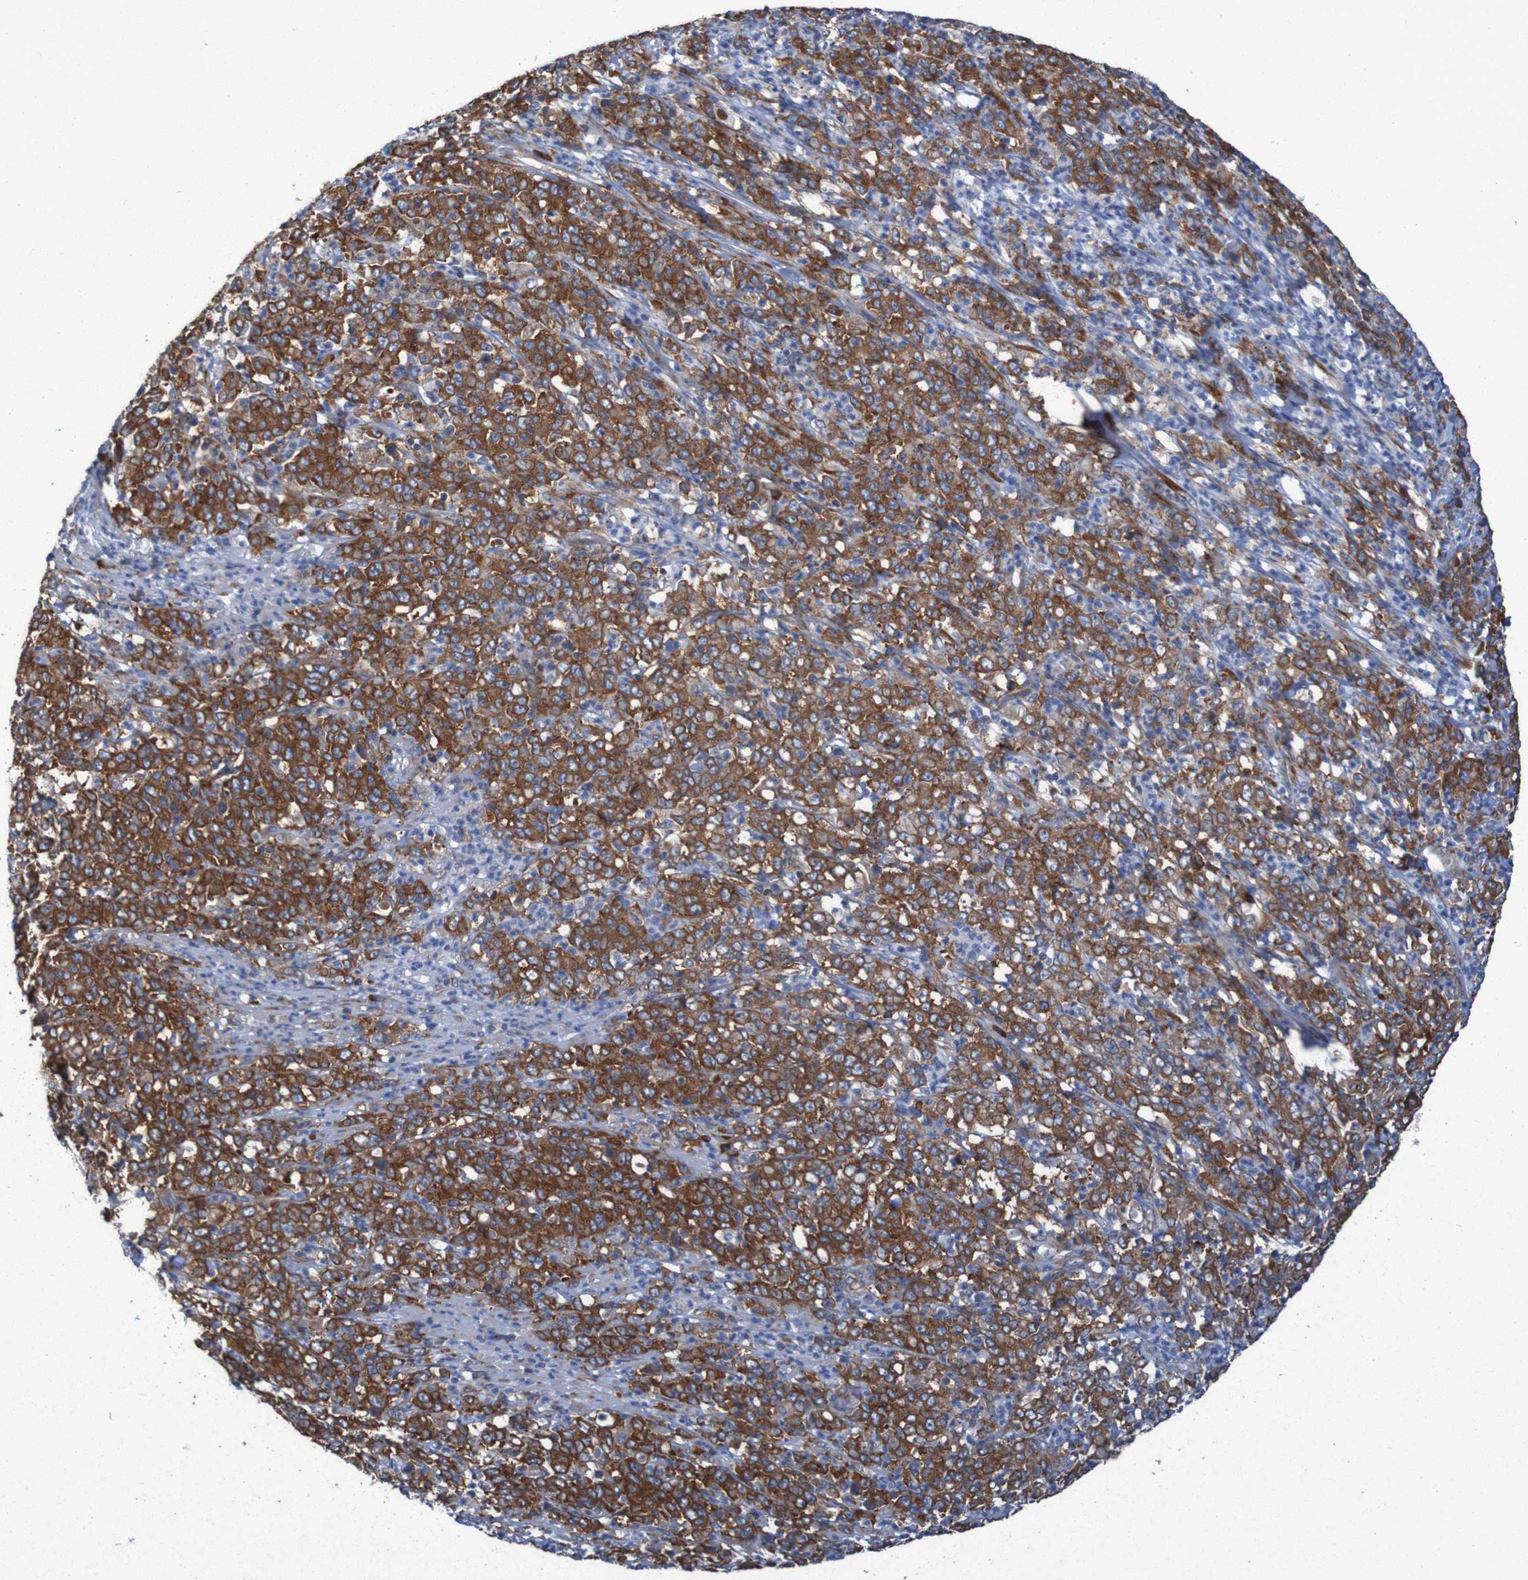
{"staining": {"intensity": "strong", "quantity": ">75%", "location": "cytoplasmic/membranous"}, "tissue": "stomach cancer", "cell_type": "Tumor cells", "image_type": "cancer", "snomed": [{"axis": "morphology", "description": "Adenocarcinoma, NOS"}, {"axis": "topography", "description": "Stomach, lower"}], "caption": "Immunohistochemistry (IHC) photomicrograph of neoplastic tissue: human stomach adenocarcinoma stained using immunohistochemistry displays high levels of strong protein expression localized specifically in the cytoplasmic/membranous of tumor cells, appearing as a cytoplasmic/membranous brown color.", "gene": "RPL10", "patient": {"sex": "female", "age": 71}}